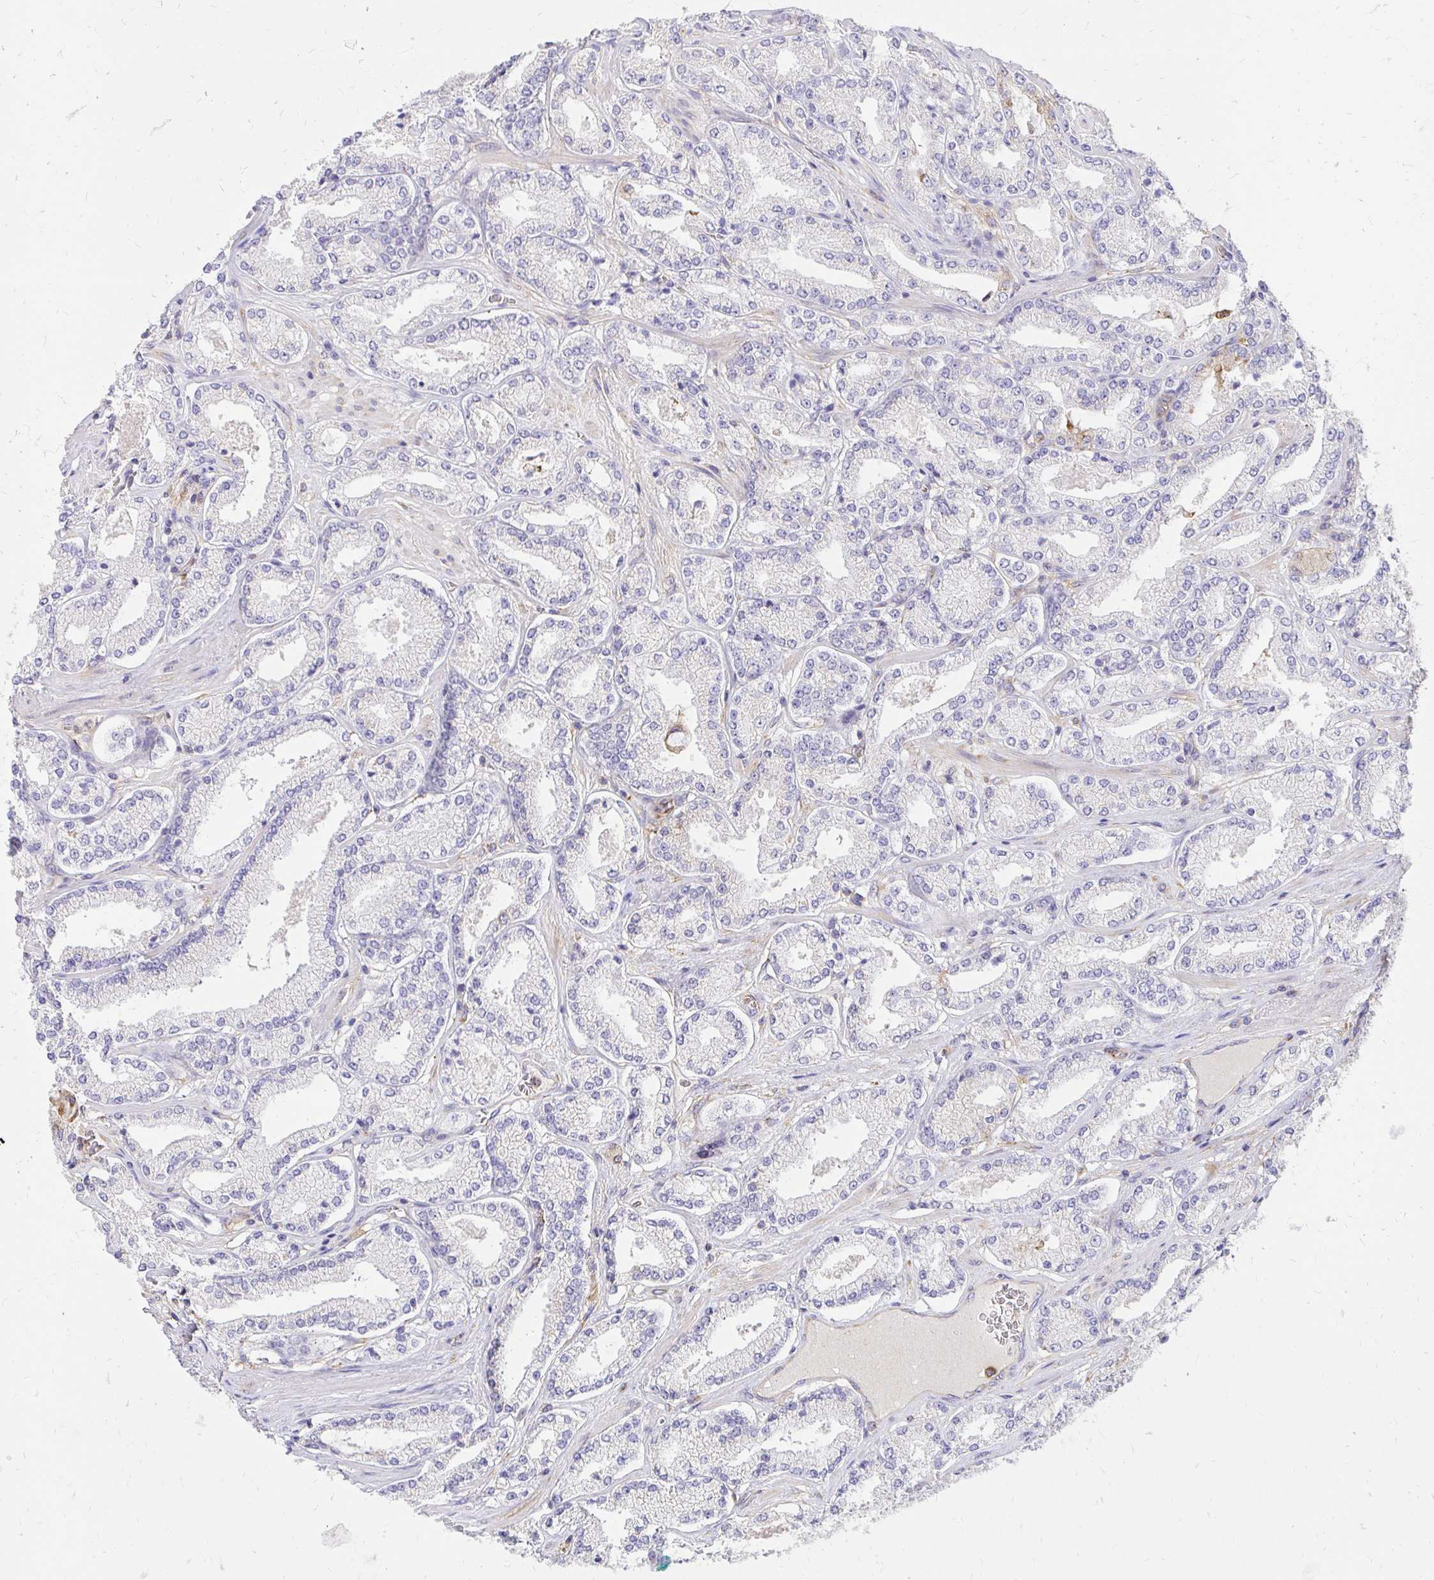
{"staining": {"intensity": "negative", "quantity": "none", "location": "none"}, "tissue": "prostate cancer", "cell_type": "Tumor cells", "image_type": "cancer", "snomed": [{"axis": "morphology", "description": "Adenocarcinoma, High grade"}, {"axis": "topography", "description": "Prostate"}], "caption": "Tumor cells are negative for protein expression in human prostate cancer (adenocarcinoma (high-grade)). Brightfield microscopy of immunohistochemistry (IHC) stained with DAB (brown) and hematoxylin (blue), captured at high magnification.", "gene": "ABCB10", "patient": {"sex": "male", "age": 63}}